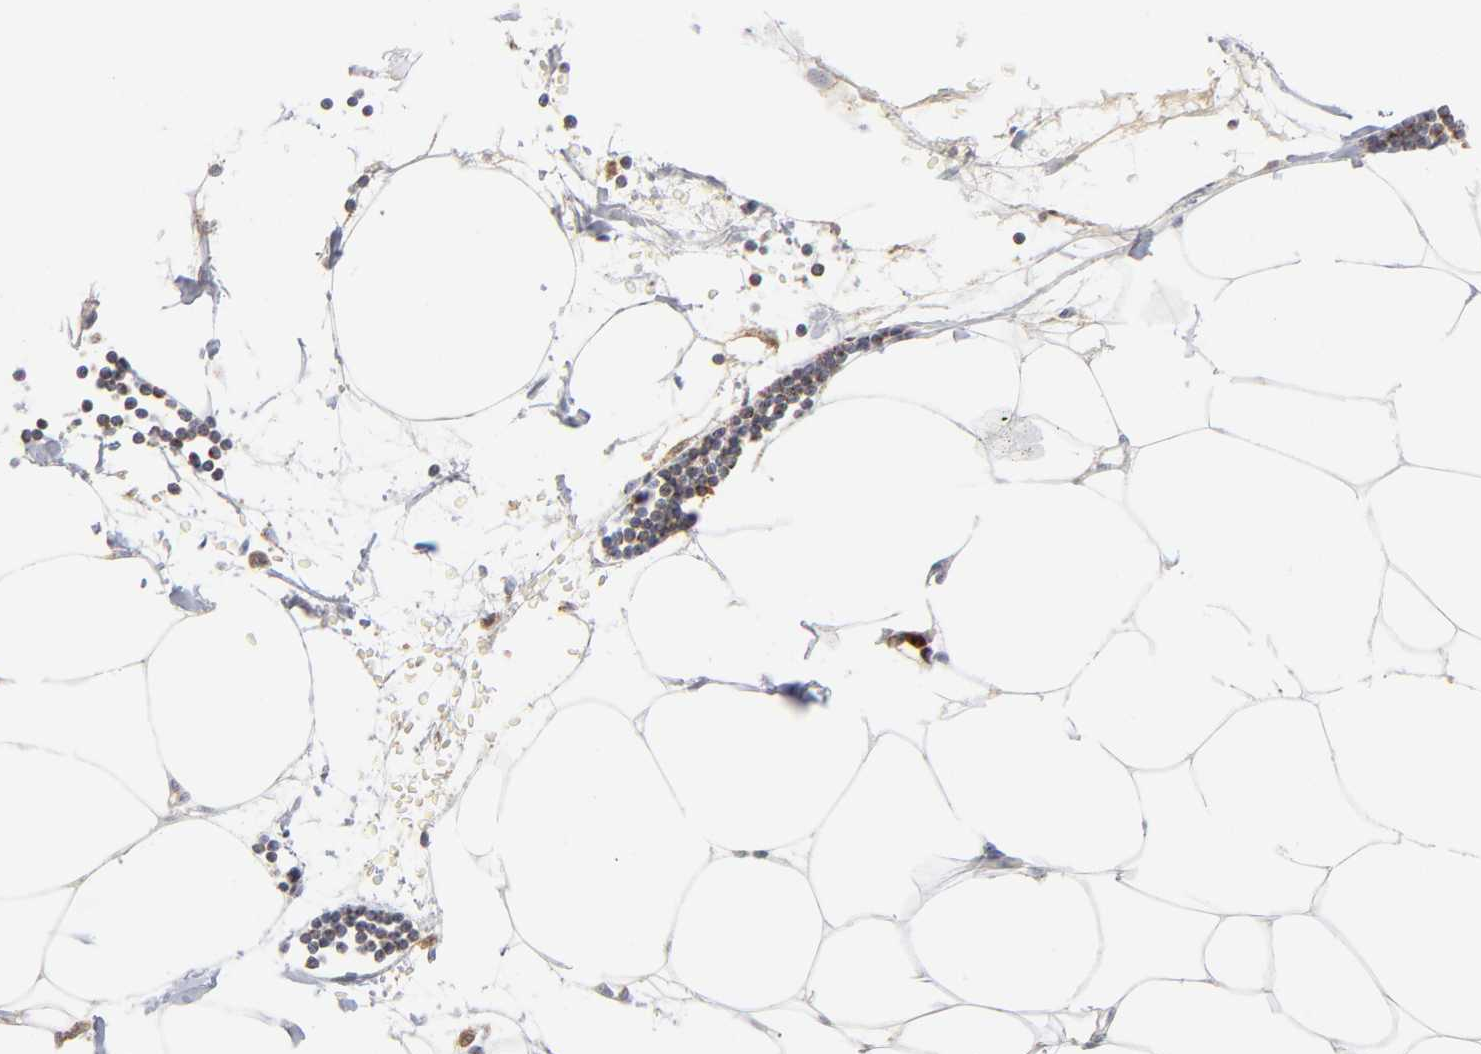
{"staining": {"intensity": "weak", "quantity": "<25%", "location": "cytoplasmic/membranous"}, "tissue": "adipose tissue", "cell_type": "Adipocytes", "image_type": "normal", "snomed": [{"axis": "morphology", "description": "Normal tissue, NOS"}, {"axis": "morphology", "description": "Adenocarcinoma, NOS"}, {"axis": "topography", "description": "Colon"}, {"axis": "topography", "description": "Peripheral nerve tissue"}], "caption": "A high-resolution image shows immunohistochemistry (IHC) staining of unremarkable adipose tissue, which reveals no significant expression in adipocytes. (DAB (3,3'-diaminobenzidine) immunohistochemistry visualized using brightfield microscopy, high magnification).", "gene": "DIABLO", "patient": {"sex": "male", "age": 14}}